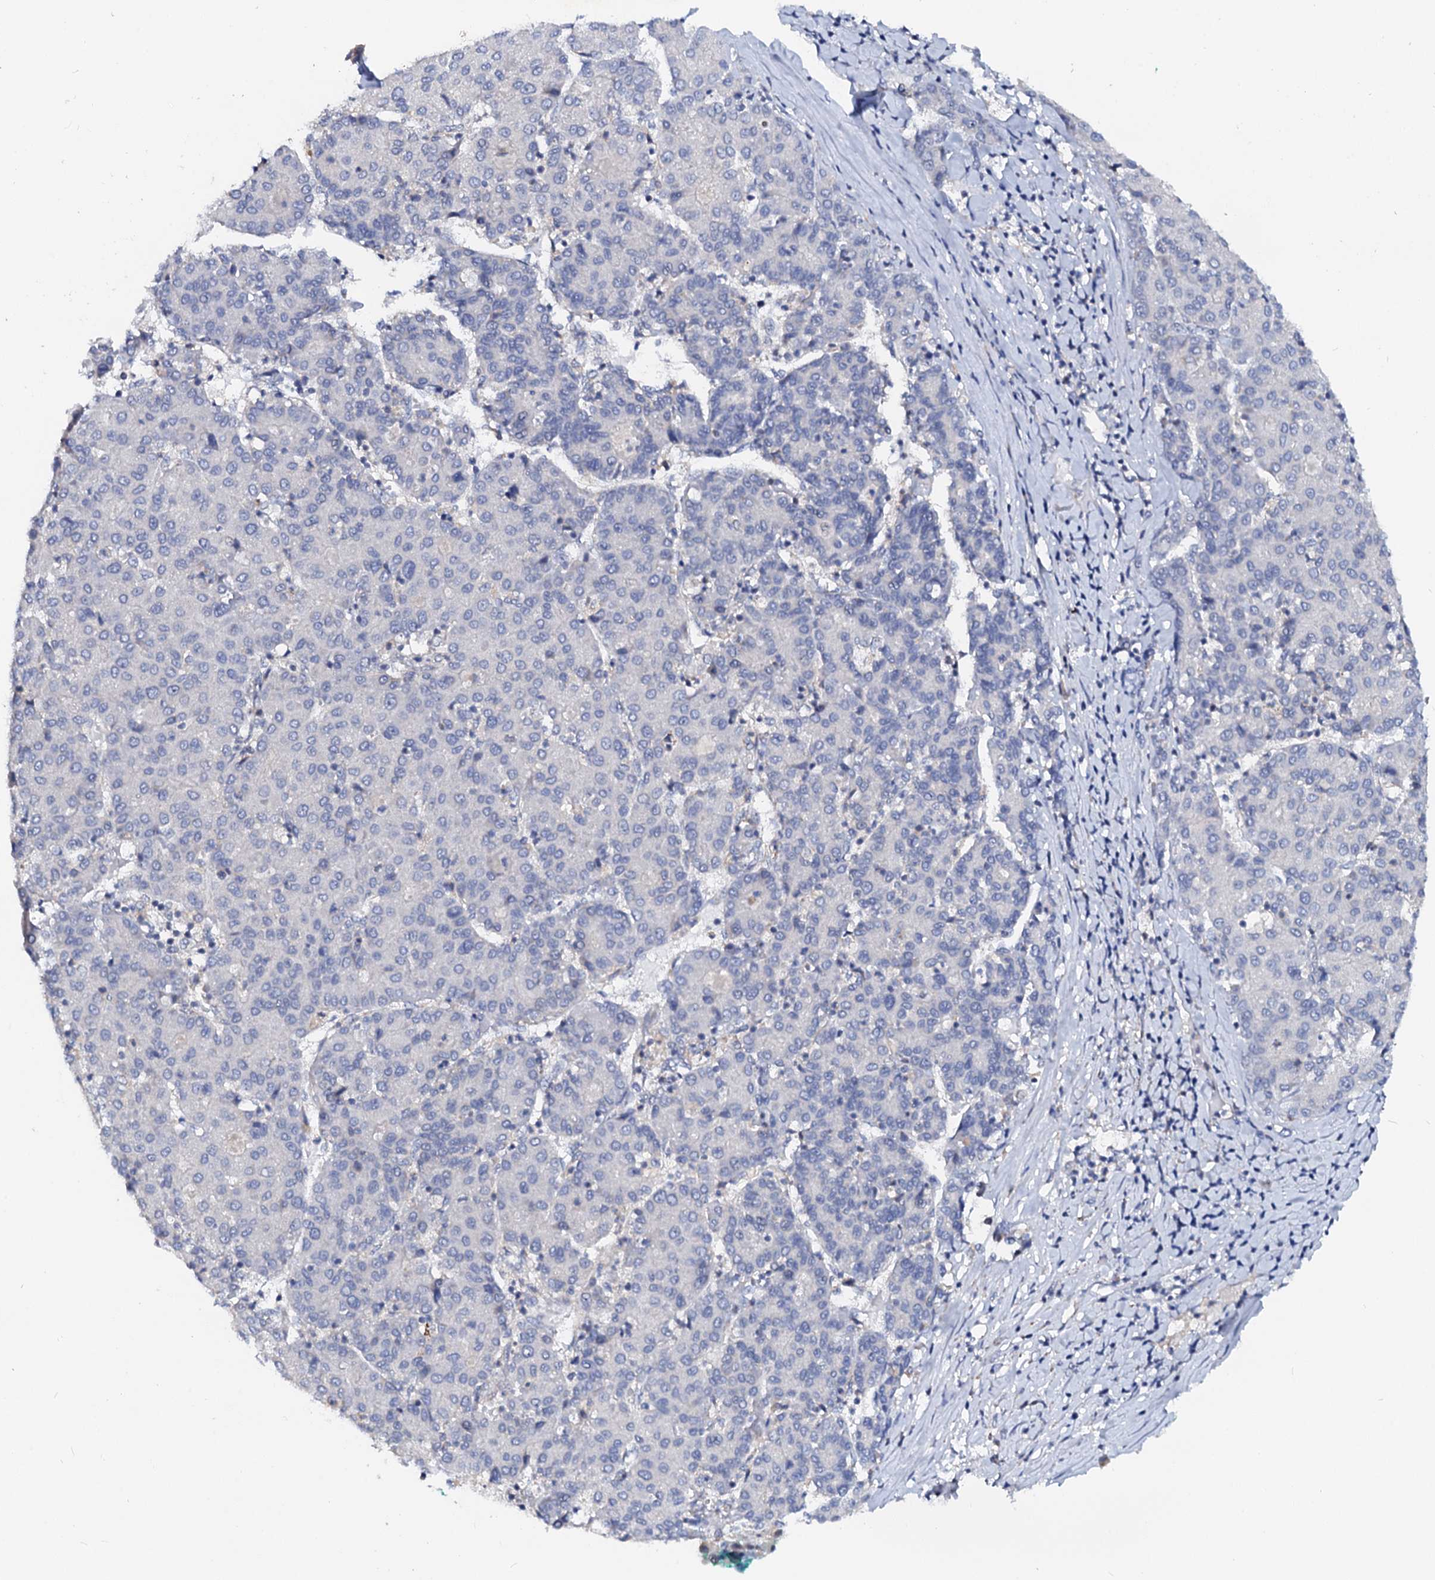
{"staining": {"intensity": "negative", "quantity": "none", "location": "none"}, "tissue": "liver cancer", "cell_type": "Tumor cells", "image_type": "cancer", "snomed": [{"axis": "morphology", "description": "Carcinoma, Hepatocellular, NOS"}, {"axis": "topography", "description": "Liver"}], "caption": "High power microscopy photomicrograph of an immunohistochemistry micrograph of liver cancer (hepatocellular carcinoma), revealing no significant expression in tumor cells.", "gene": "NALF1", "patient": {"sex": "male", "age": 65}}